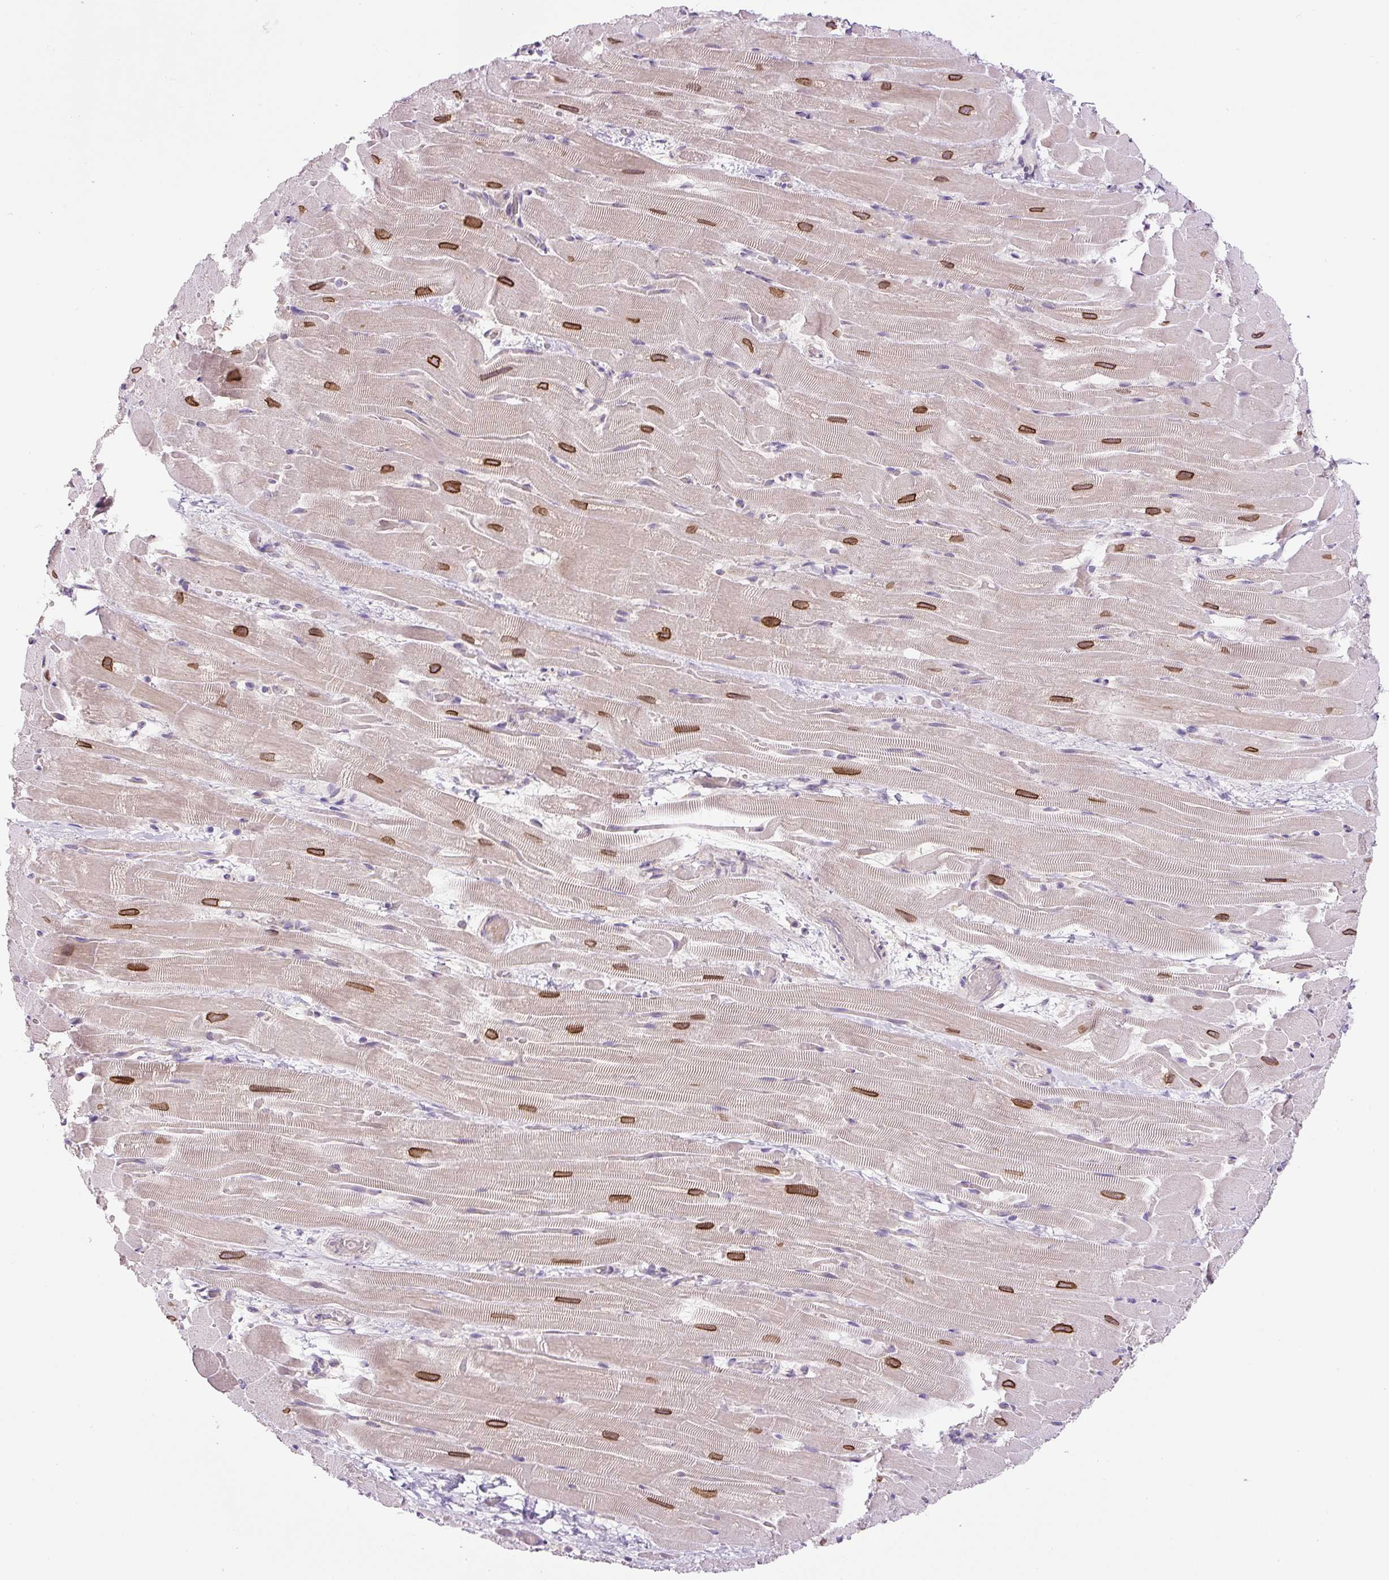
{"staining": {"intensity": "strong", "quantity": ">75%", "location": "cytoplasmic/membranous,nuclear"}, "tissue": "heart muscle", "cell_type": "Cardiomyocytes", "image_type": "normal", "snomed": [{"axis": "morphology", "description": "Normal tissue, NOS"}, {"axis": "topography", "description": "Heart"}], "caption": "The immunohistochemical stain labels strong cytoplasmic/membranous,nuclear staining in cardiomyocytes of benign heart muscle. The staining was performed using DAB (3,3'-diaminobenzidine), with brown indicating positive protein expression. Nuclei are stained blue with hematoxylin.", "gene": "PCM1", "patient": {"sex": "male", "age": 37}}